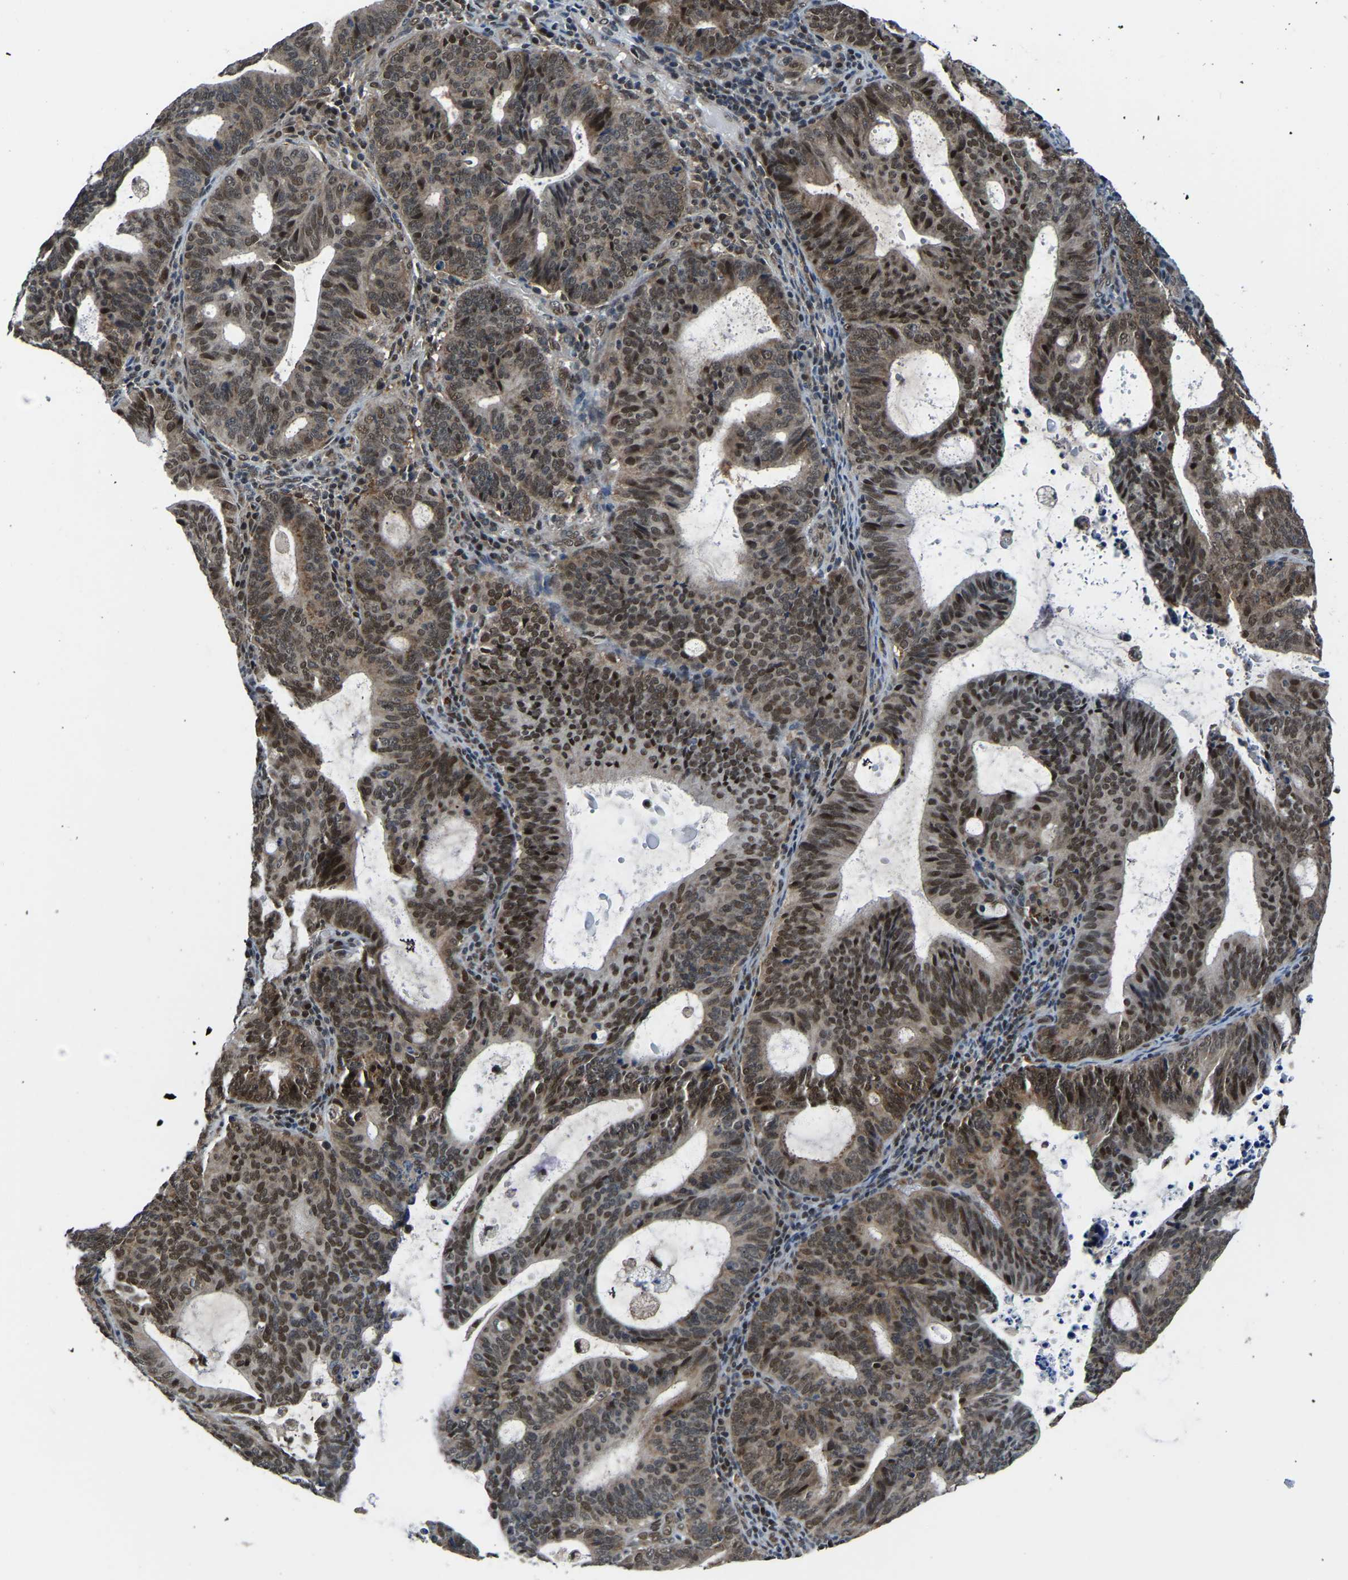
{"staining": {"intensity": "moderate", "quantity": ">75%", "location": "cytoplasmic/membranous,nuclear"}, "tissue": "endometrial cancer", "cell_type": "Tumor cells", "image_type": "cancer", "snomed": [{"axis": "morphology", "description": "Adenocarcinoma, NOS"}, {"axis": "topography", "description": "Uterus"}], "caption": "Endometrial cancer tissue exhibits moderate cytoplasmic/membranous and nuclear expression in about >75% of tumor cells, visualized by immunohistochemistry. The protein is shown in brown color, while the nuclei are stained blue.", "gene": "DFFA", "patient": {"sex": "female", "age": 83}}